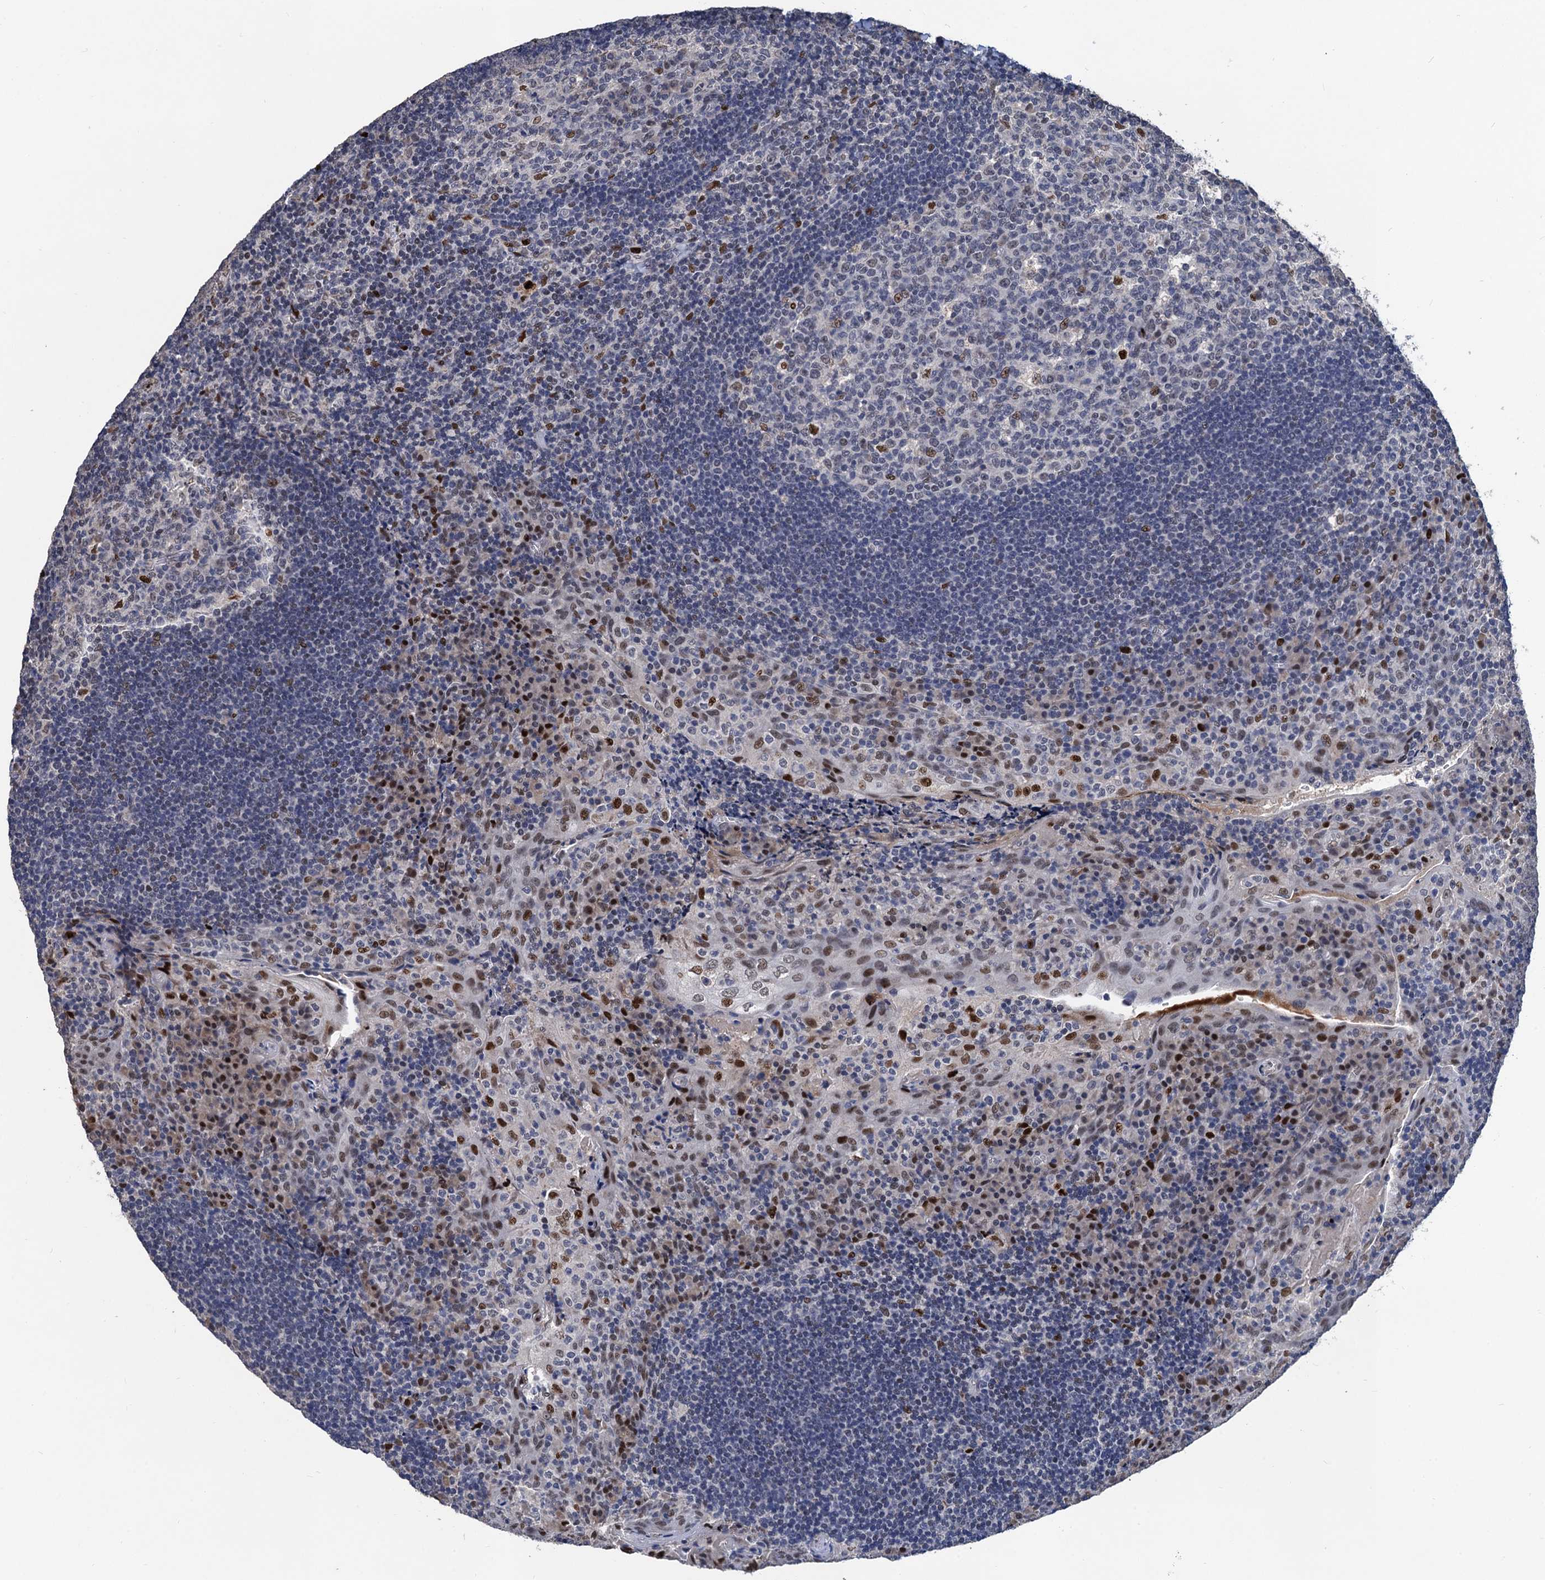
{"staining": {"intensity": "moderate", "quantity": "<25%", "location": "nuclear"}, "tissue": "tonsil", "cell_type": "Germinal center cells", "image_type": "normal", "snomed": [{"axis": "morphology", "description": "Normal tissue, NOS"}, {"axis": "topography", "description": "Tonsil"}], "caption": "Immunohistochemical staining of benign tonsil displays <25% levels of moderate nuclear protein positivity in about <25% of germinal center cells.", "gene": "TSEN34", "patient": {"sex": "male", "age": 17}}